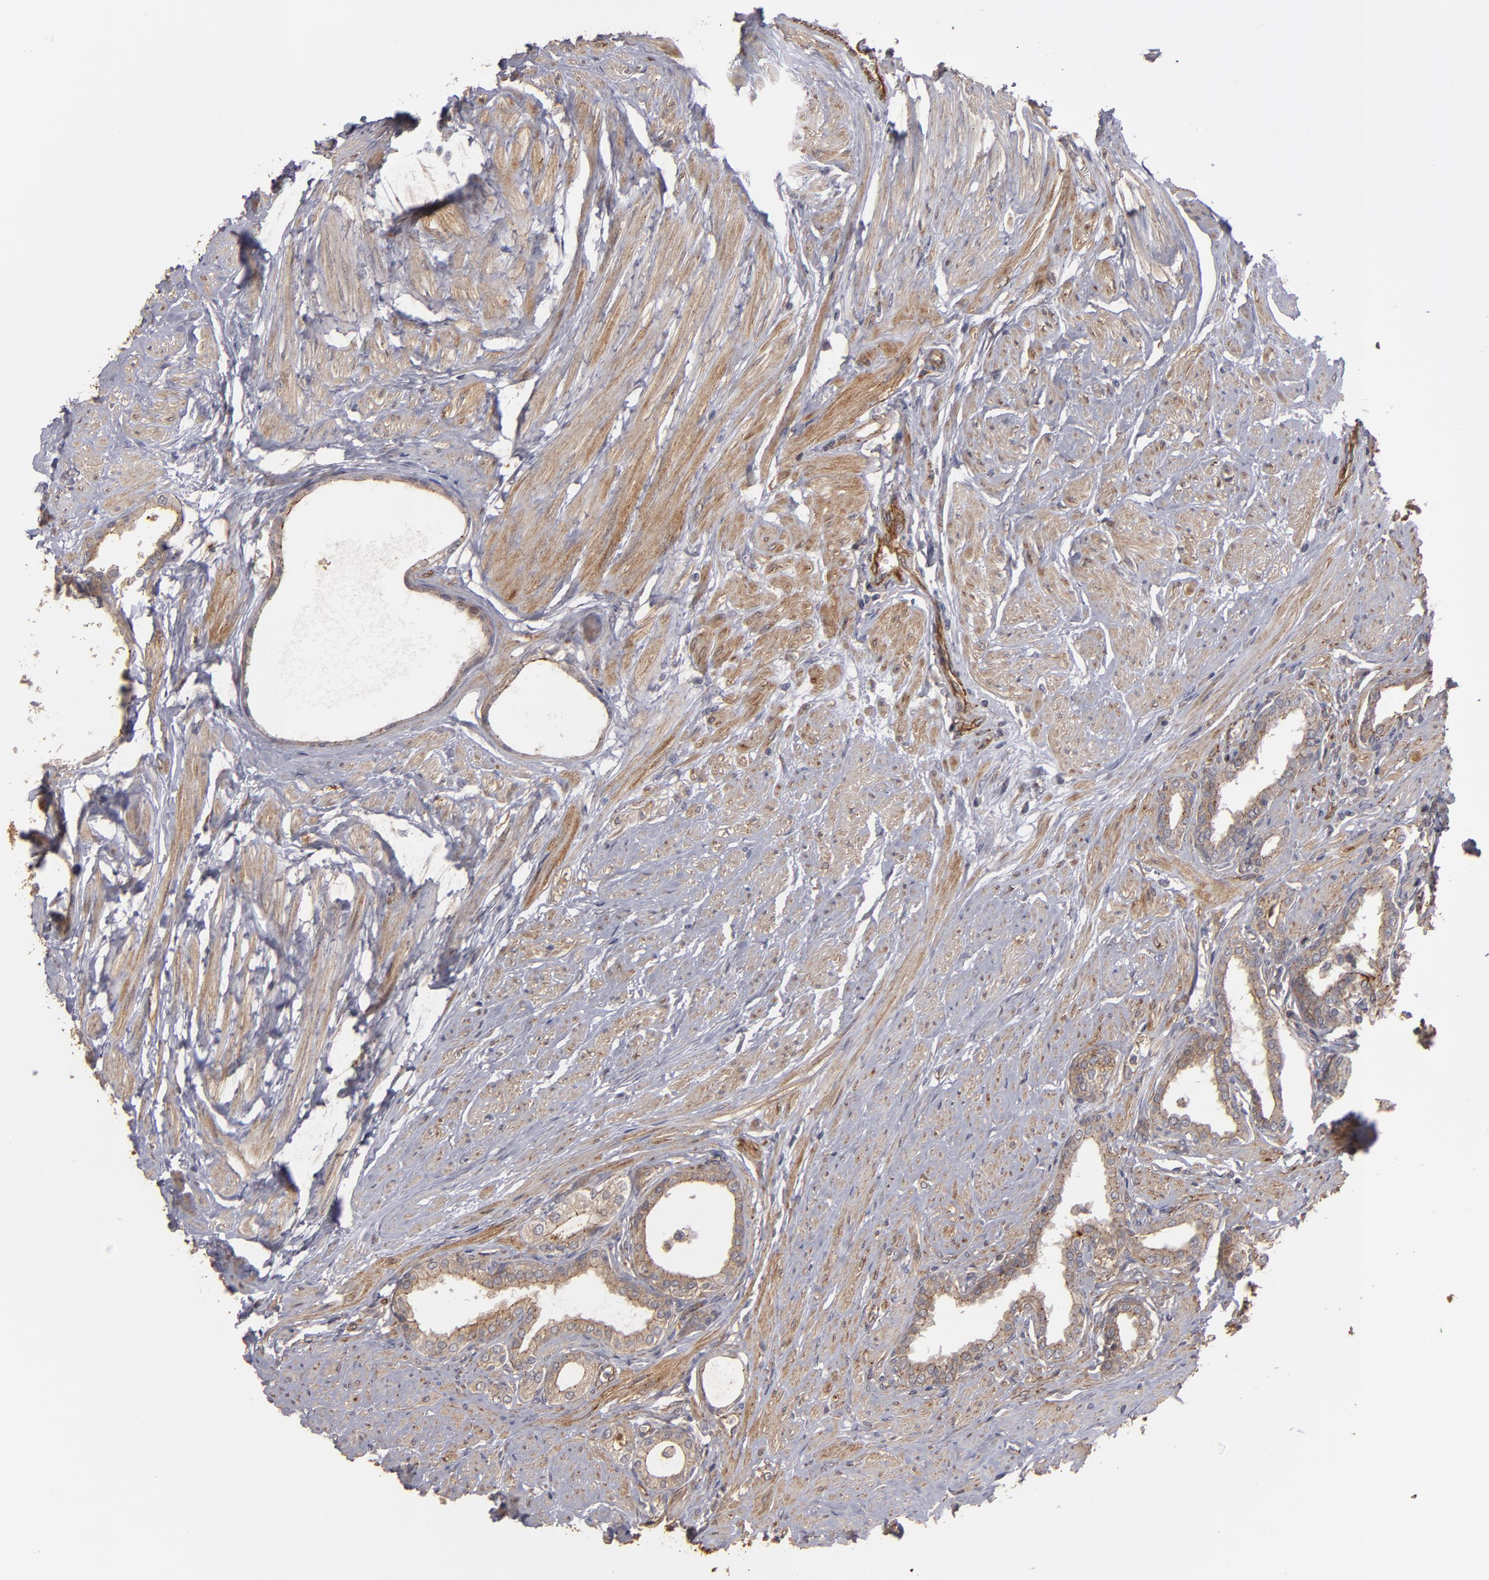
{"staining": {"intensity": "moderate", "quantity": ">75%", "location": "cytoplasmic/membranous"}, "tissue": "prostate", "cell_type": "Glandular cells", "image_type": "normal", "snomed": [{"axis": "morphology", "description": "Normal tissue, NOS"}, {"axis": "topography", "description": "Prostate"}], "caption": "A high-resolution photomicrograph shows immunohistochemistry staining of benign prostate, which reveals moderate cytoplasmic/membranous expression in about >75% of glandular cells. Immunohistochemistry (ihc) stains the protein of interest in brown and the nuclei are stained blue.", "gene": "TJP1", "patient": {"sex": "male", "age": 64}}